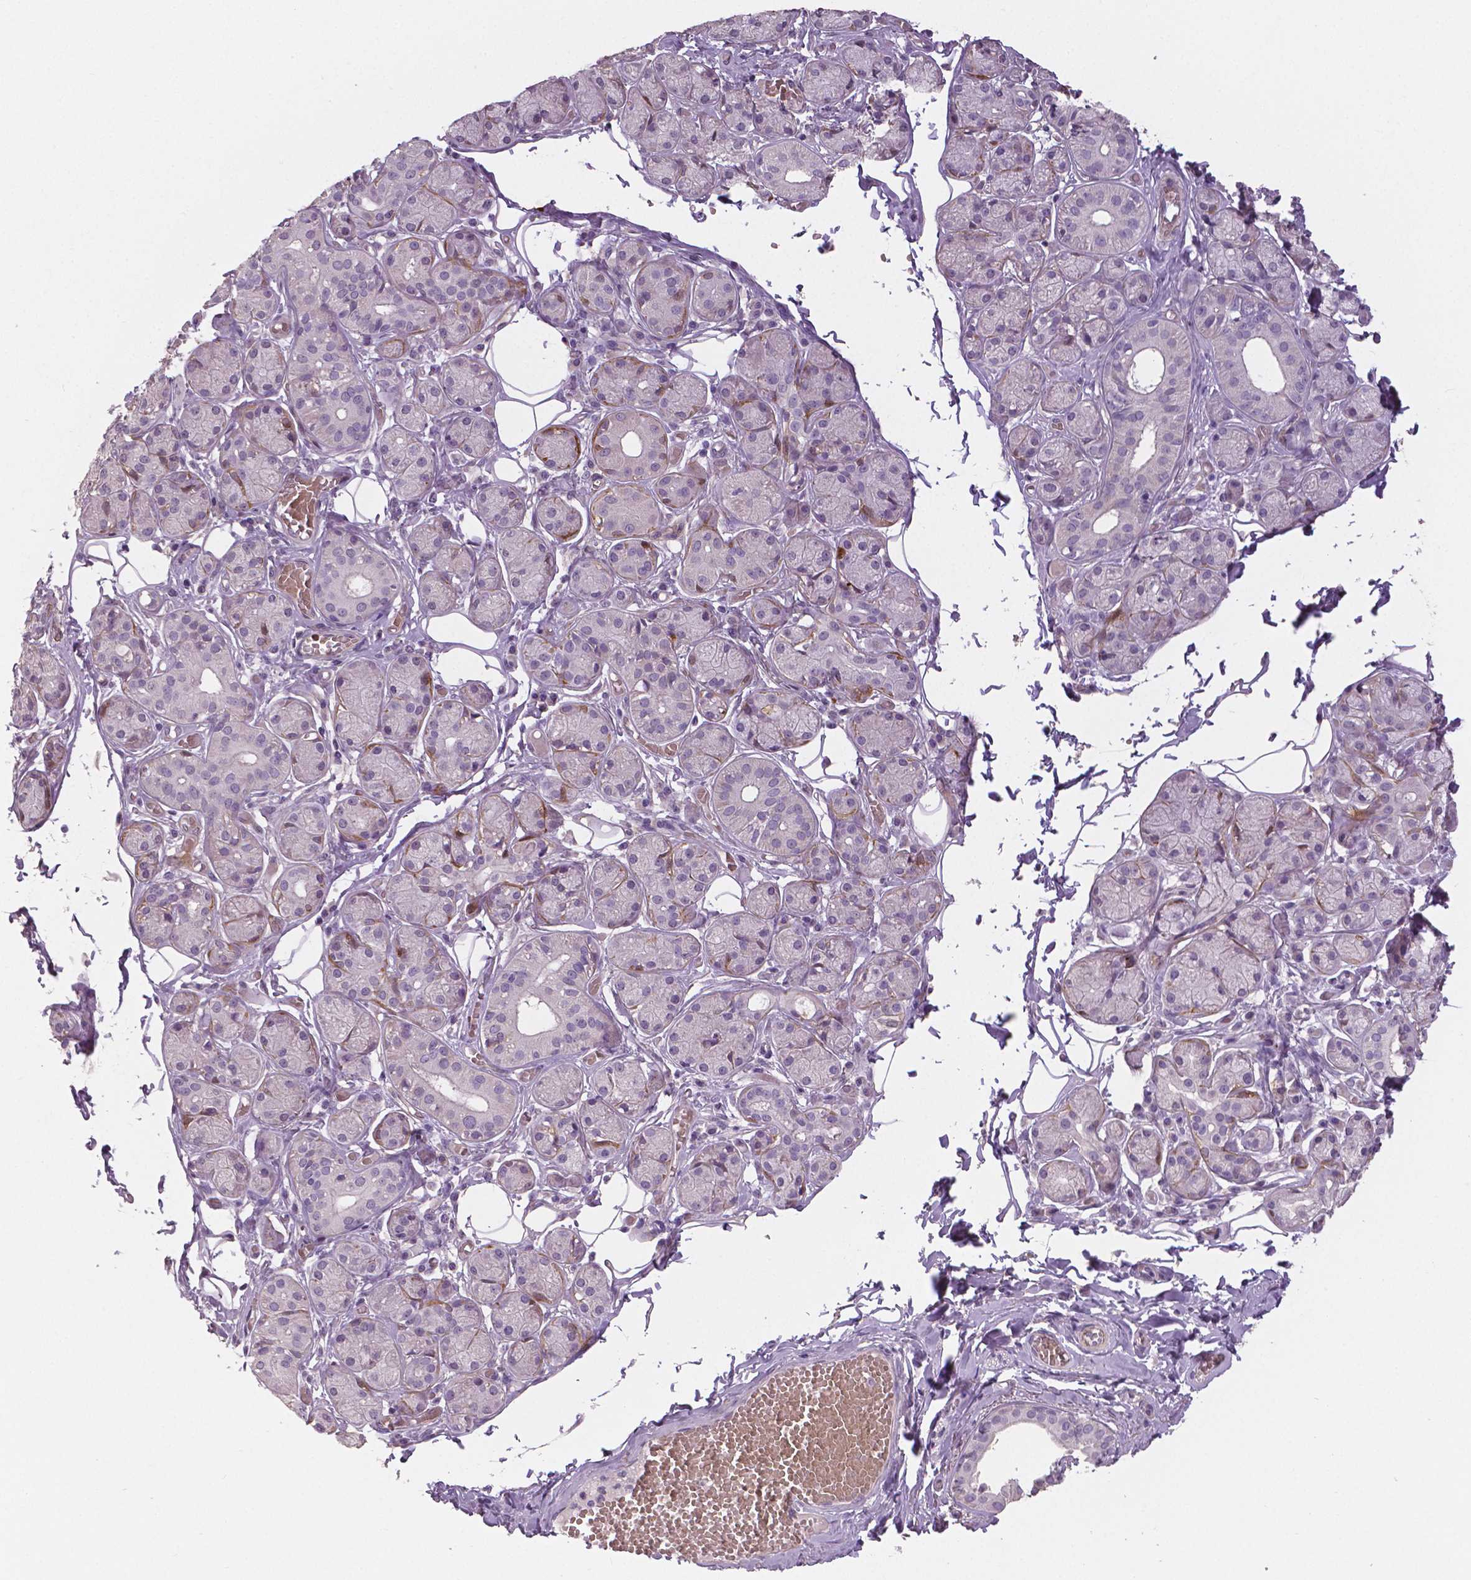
{"staining": {"intensity": "negative", "quantity": "none", "location": "none"}, "tissue": "salivary gland", "cell_type": "Glandular cells", "image_type": "normal", "snomed": [{"axis": "morphology", "description": "Normal tissue, NOS"}, {"axis": "topography", "description": "Salivary gland"}, {"axis": "topography", "description": "Peripheral nerve tissue"}], "caption": "DAB (3,3'-diaminobenzidine) immunohistochemical staining of benign salivary gland demonstrates no significant expression in glandular cells.", "gene": "FLT1", "patient": {"sex": "male", "age": 71}}